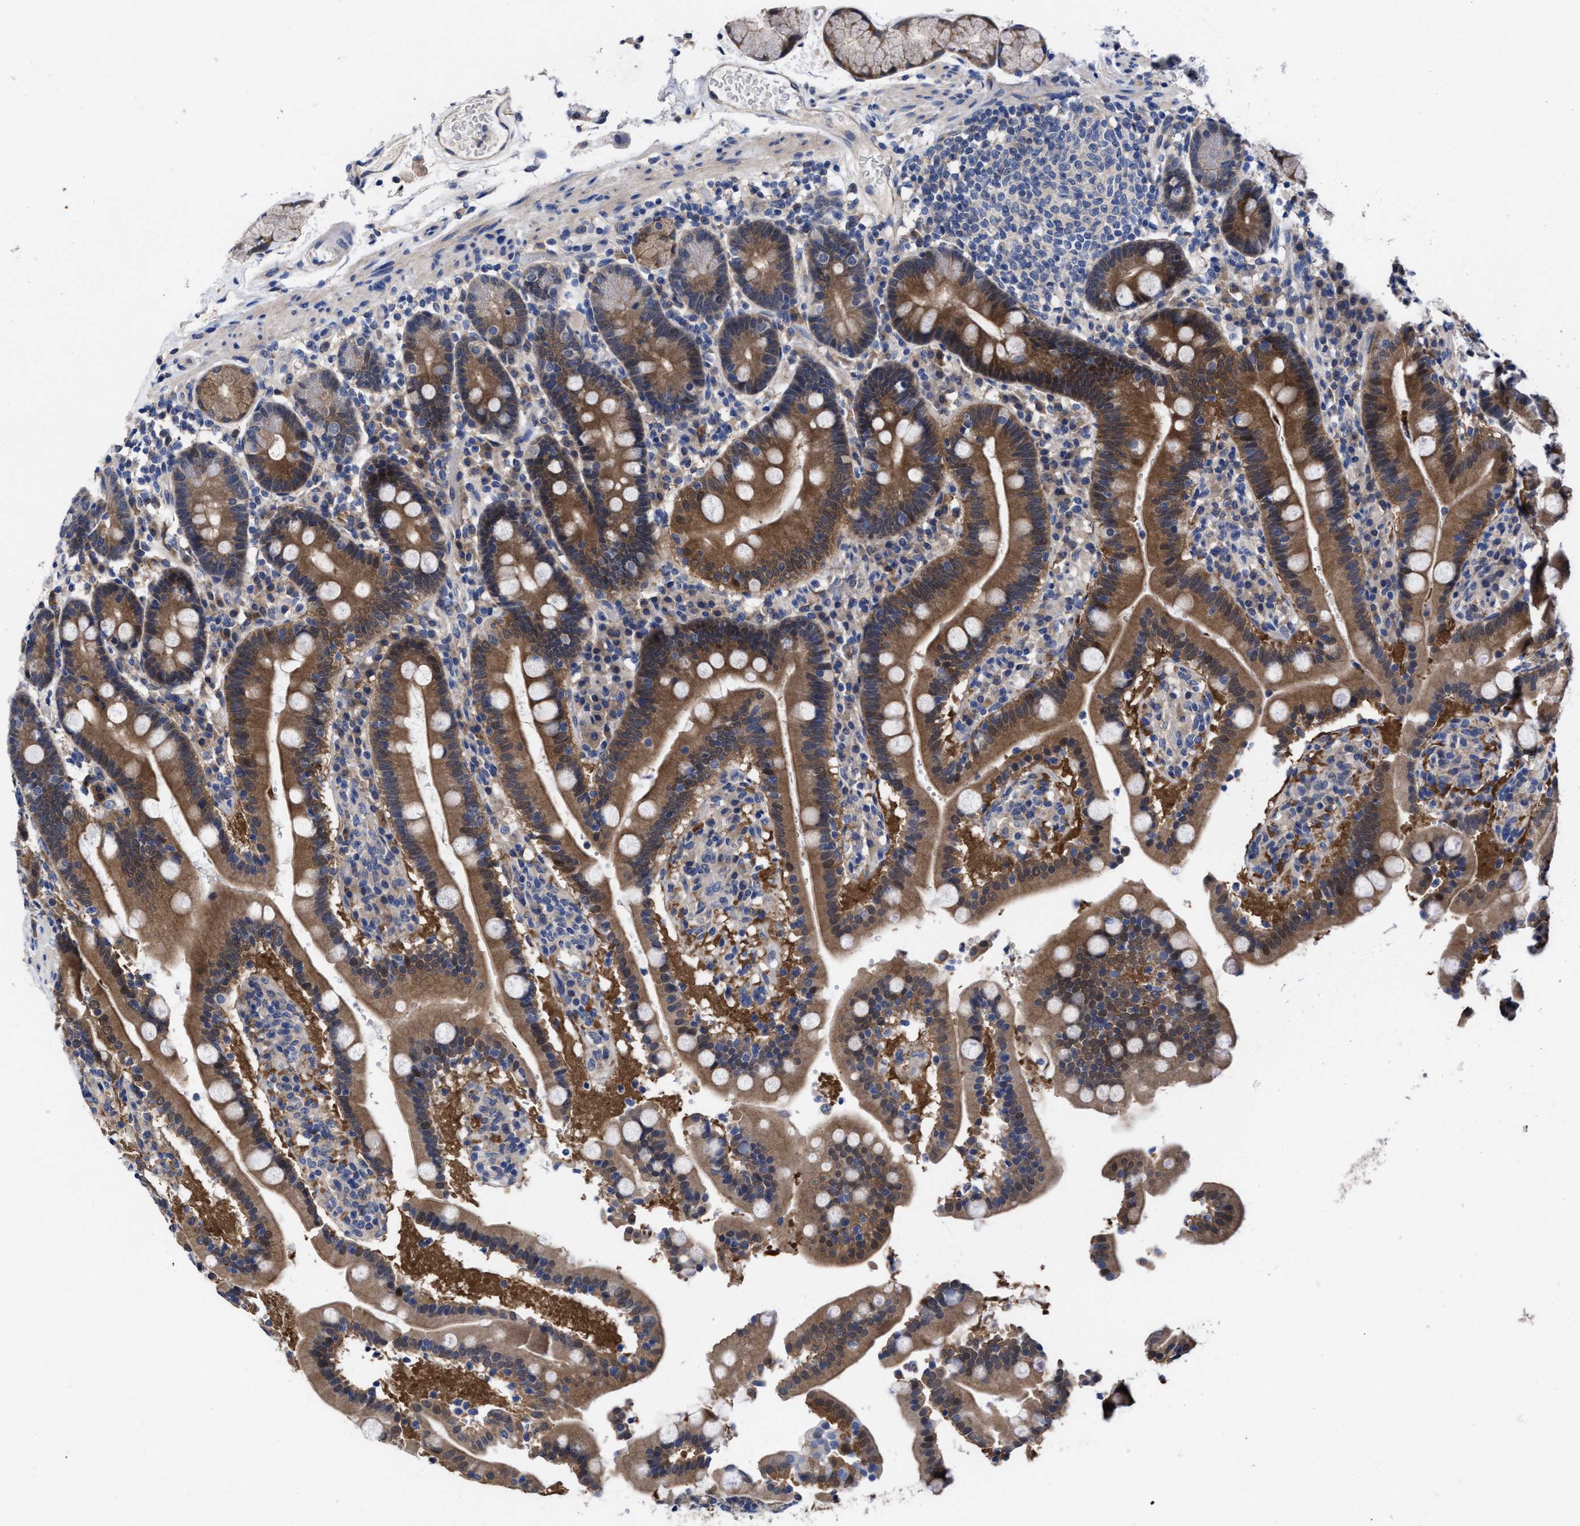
{"staining": {"intensity": "strong", "quantity": ">75%", "location": "cytoplasmic/membranous"}, "tissue": "duodenum", "cell_type": "Glandular cells", "image_type": "normal", "snomed": [{"axis": "morphology", "description": "Normal tissue, NOS"}, {"axis": "topography", "description": "Small intestine, NOS"}], "caption": "Immunohistochemistry (IHC) image of unremarkable duodenum stained for a protein (brown), which displays high levels of strong cytoplasmic/membranous positivity in about >75% of glandular cells.", "gene": "TXNDC17", "patient": {"sex": "female", "age": 71}}